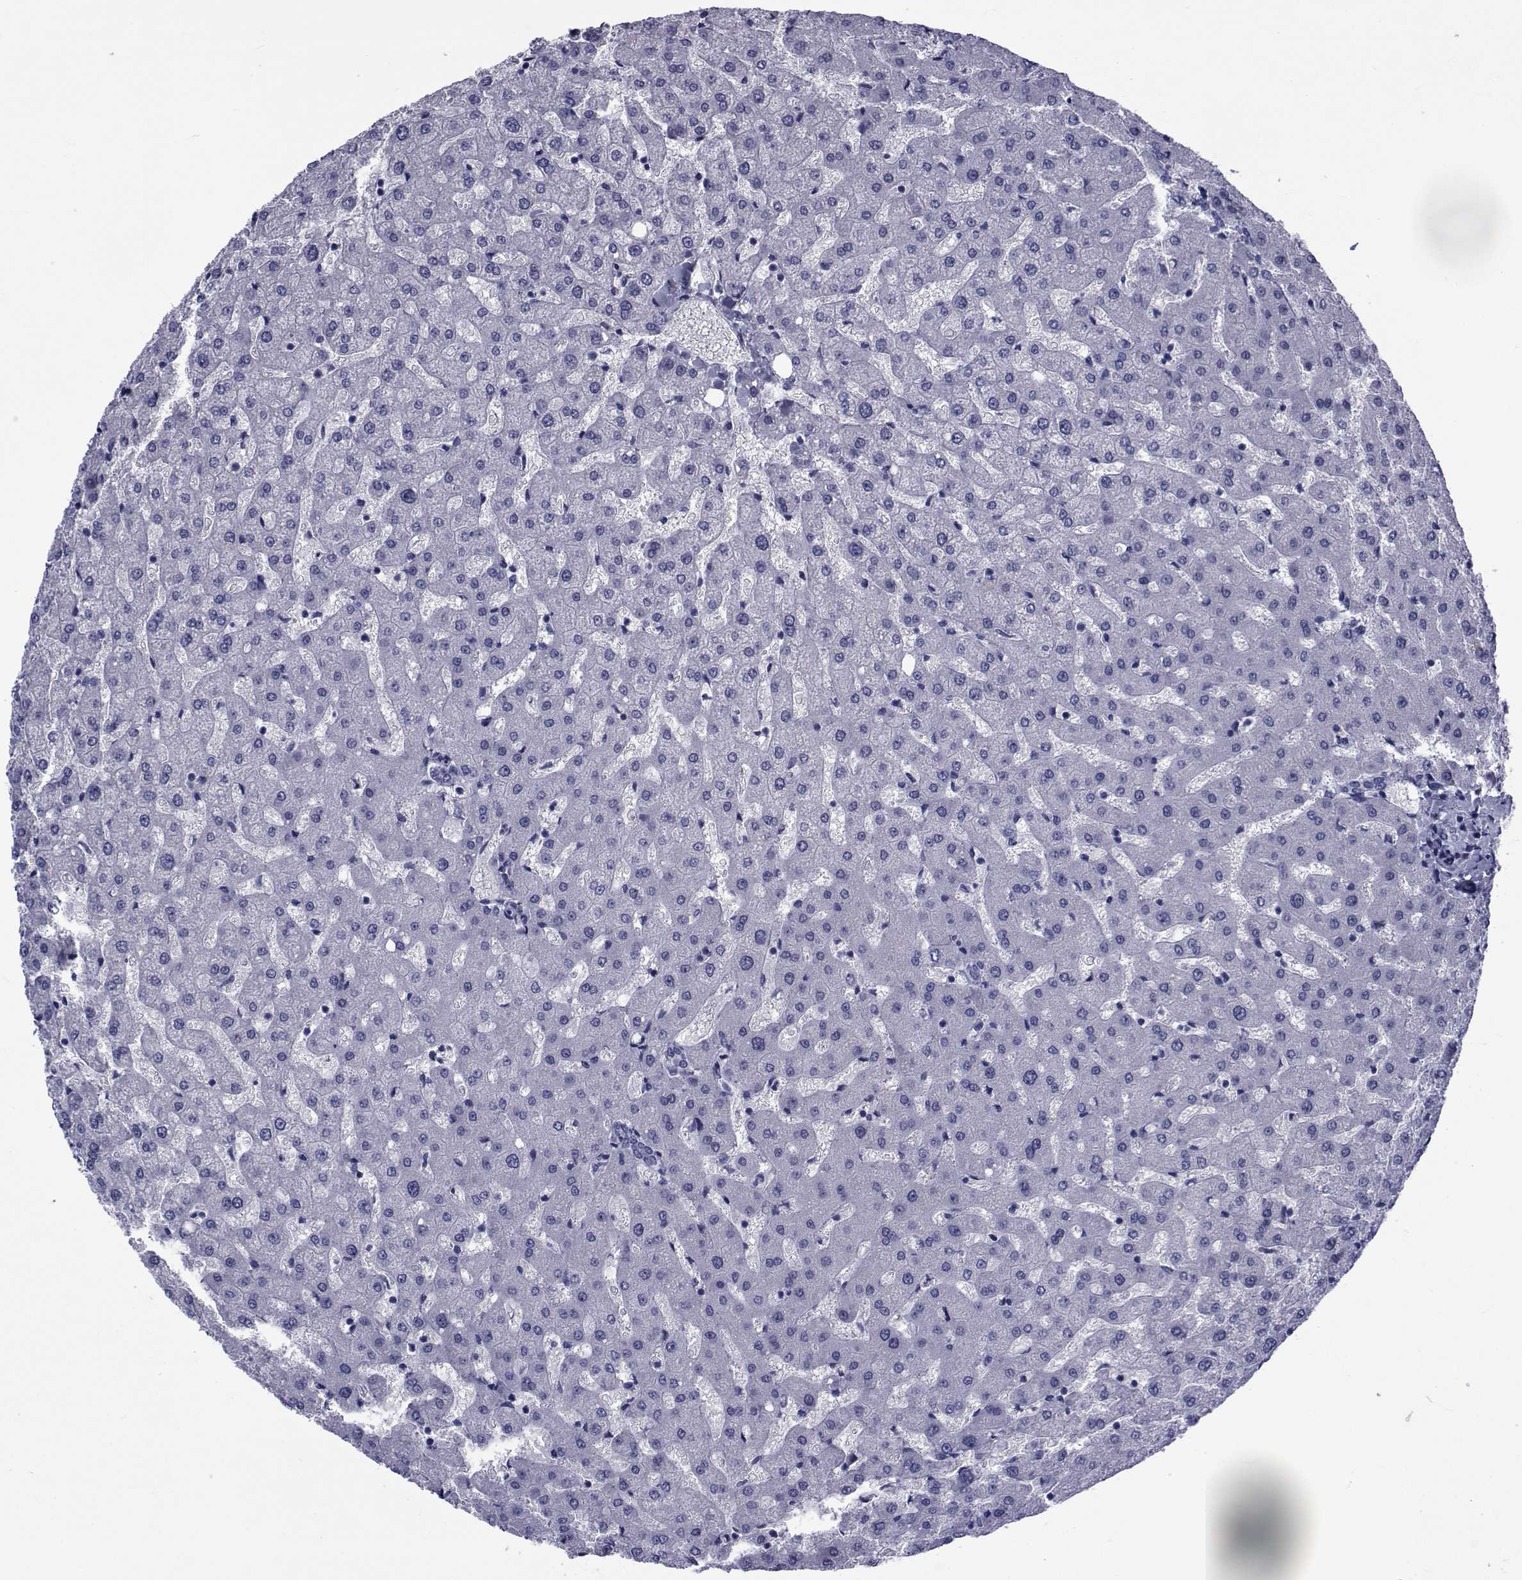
{"staining": {"intensity": "negative", "quantity": "none", "location": "none"}, "tissue": "liver", "cell_type": "Cholangiocytes", "image_type": "normal", "snomed": [{"axis": "morphology", "description": "Normal tissue, NOS"}, {"axis": "topography", "description": "Liver"}], "caption": "Immunohistochemical staining of benign human liver shows no significant positivity in cholangiocytes.", "gene": "GKAP1", "patient": {"sex": "female", "age": 50}}